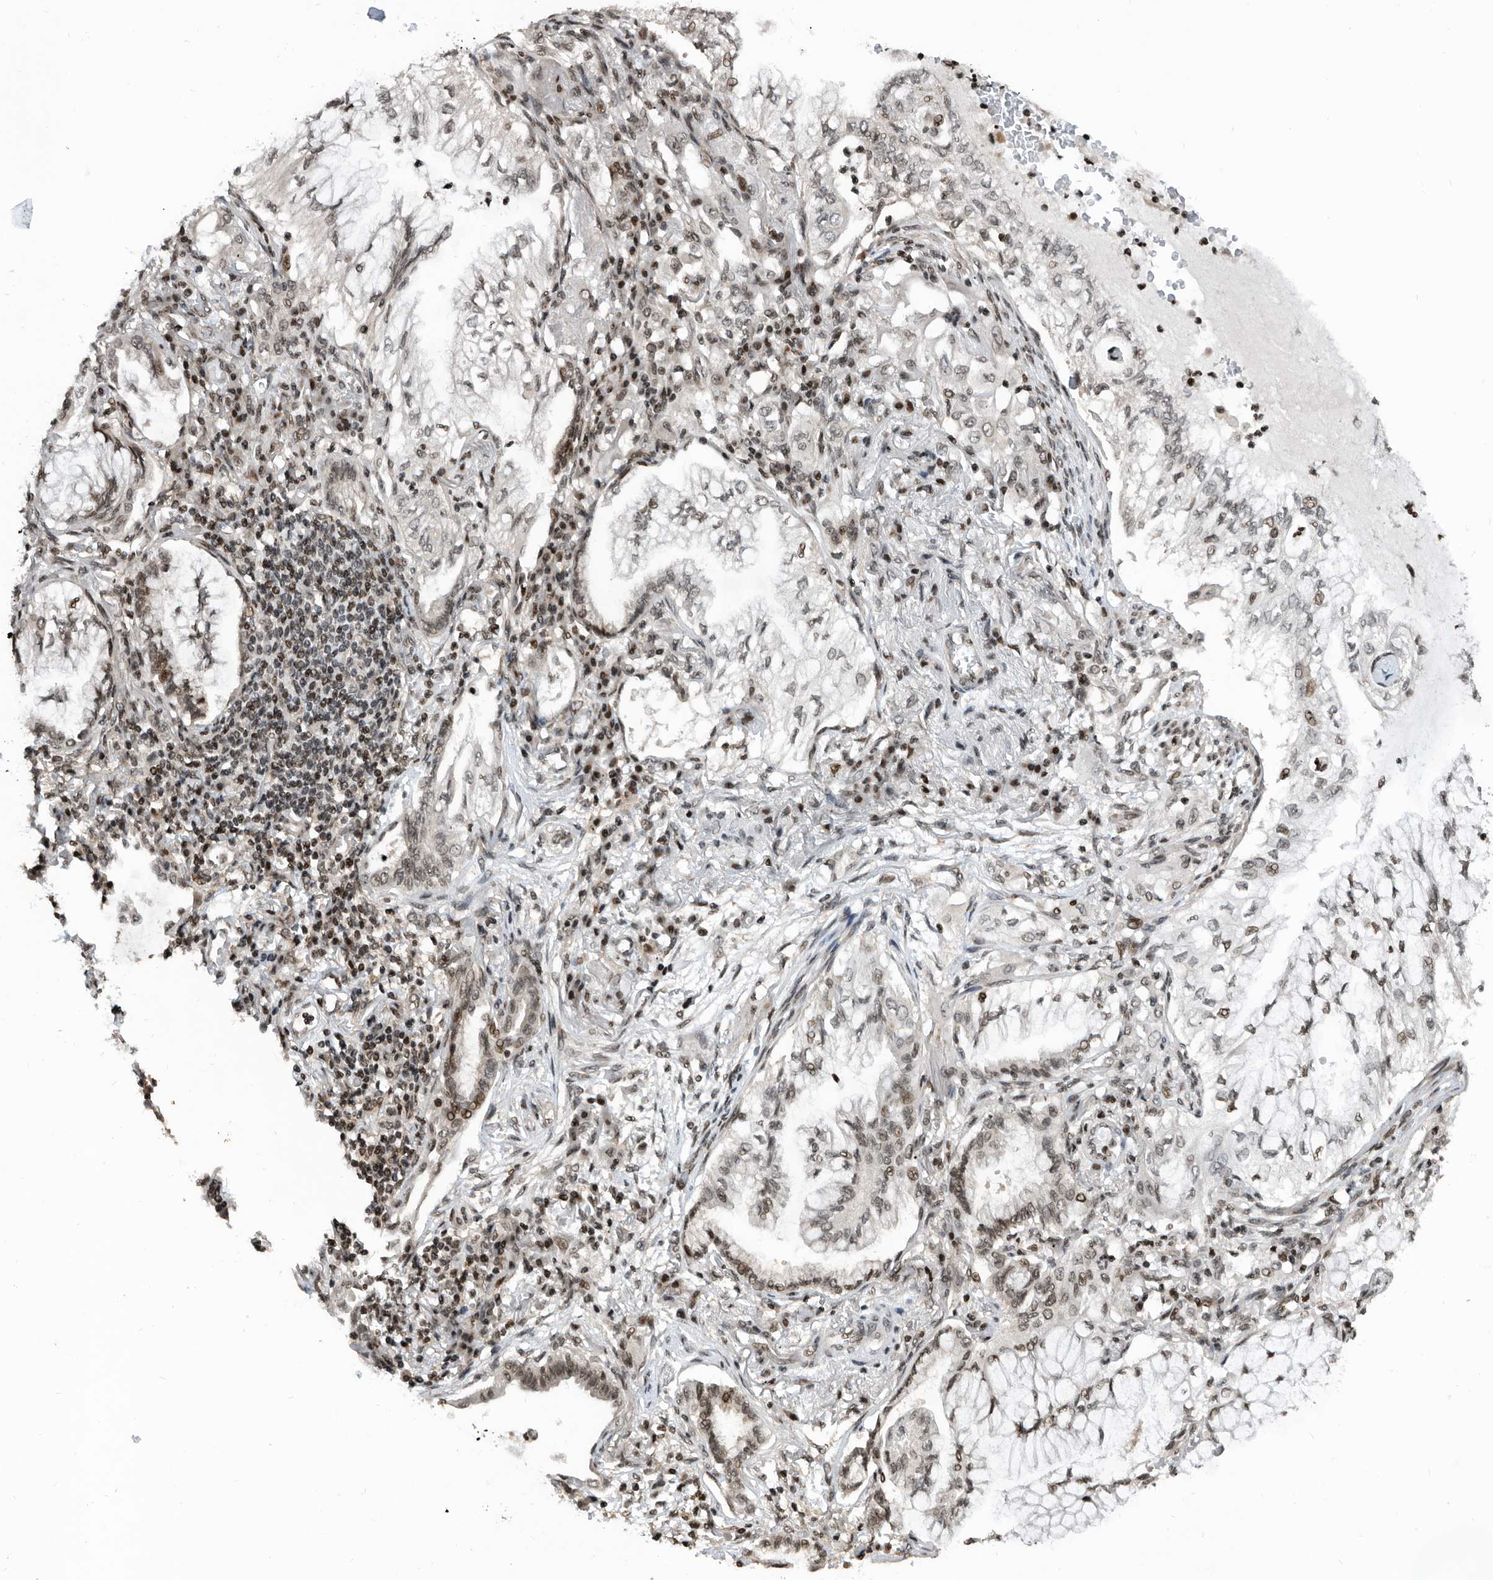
{"staining": {"intensity": "weak", "quantity": ">75%", "location": "nuclear"}, "tissue": "lung cancer", "cell_type": "Tumor cells", "image_type": "cancer", "snomed": [{"axis": "morphology", "description": "Adenocarcinoma, NOS"}, {"axis": "topography", "description": "Lung"}], "caption": "A low amount of weak nuclear expression is identified in approximately >75% of tumor cells in lung adenocarcinoma tissue.", "gene": "SNRNP48", "patient": {"sex": "female", "age": 70}}